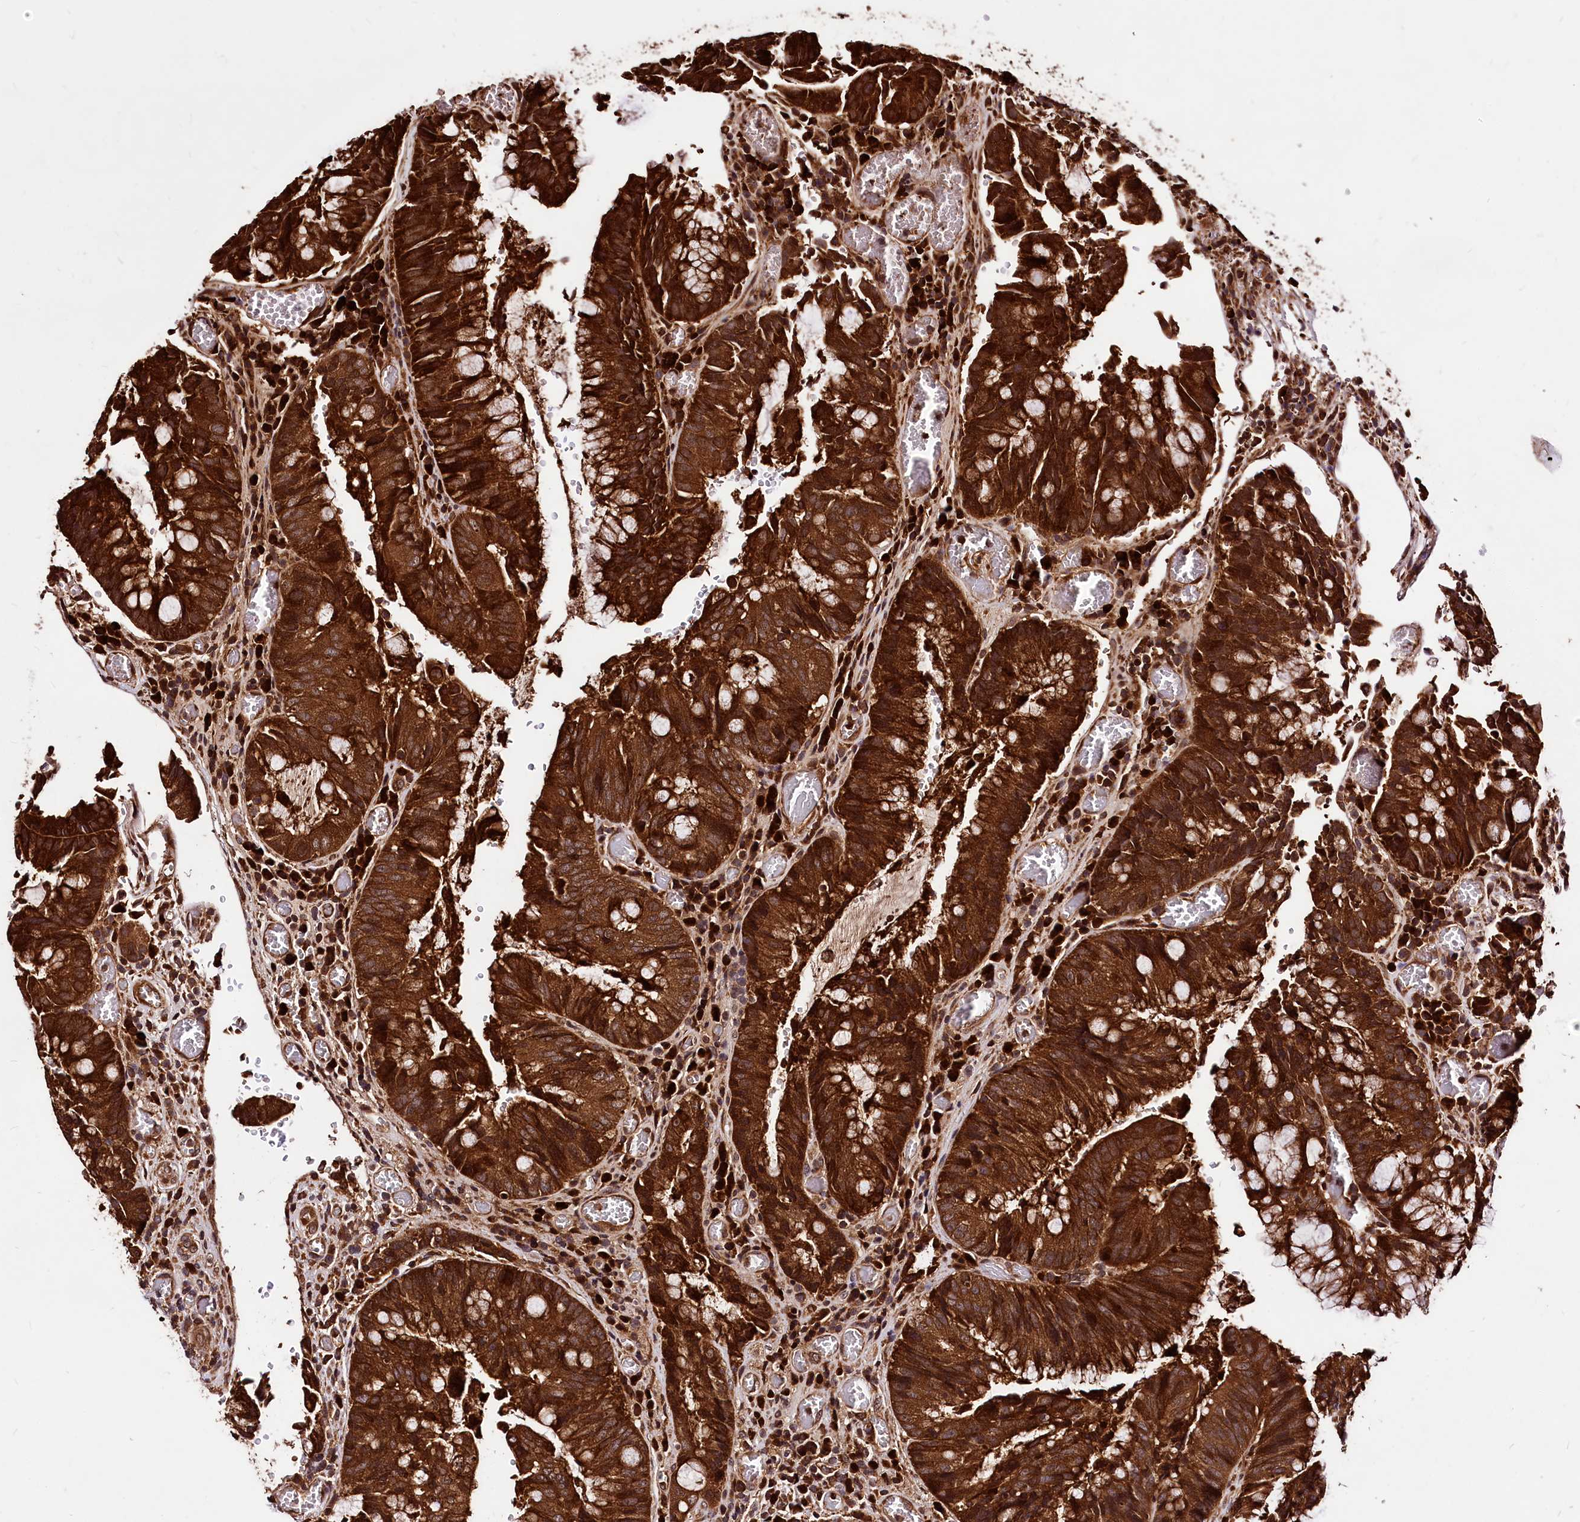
{"staining": {"intensity": "strong", "quantity": ">75%", "location": "cytoplasmic/membranous"}, "tissue": "colorectal cancer", "cell_type": "Tumor cells", "image_type": "cancer", "snomed": [{"axis": "morphology", "description": "Adenocarcinoma, NOS"}, {"axis": "topography", "description": "Rectum"}], "caption": "IHC of human colorectal cancer shows high levels of strong cytoplasmic/membranous expression in about >75% of tumor cells.", "gene": "LRSAM1", "patient": {"sex": "male", "age": 69}}